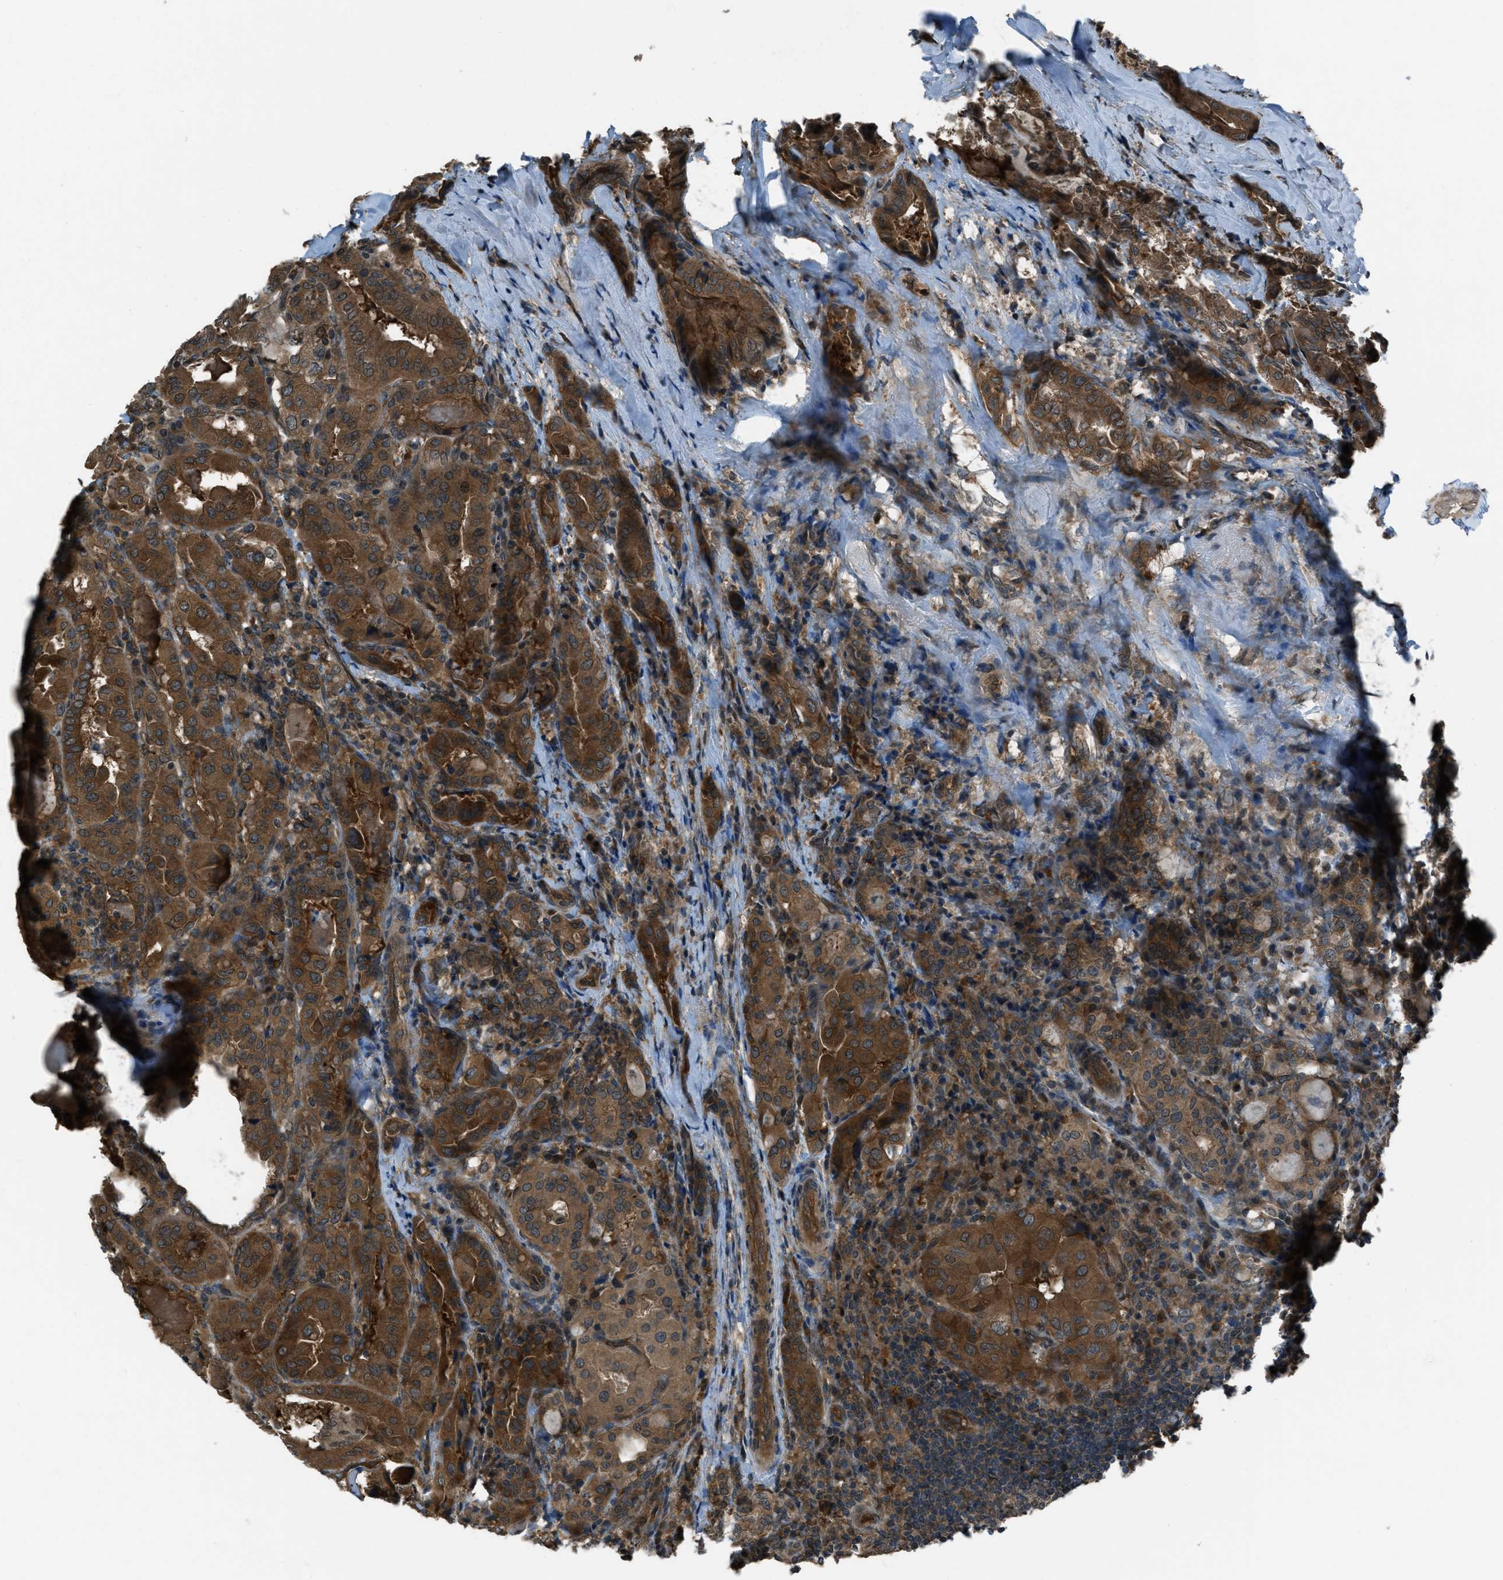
{"staining": {"intensity": "strong", "quantity": "25%-75%", "location": "cytoplasmic/membranous"}, "tissue": "thyroid cancer", "cell_type": "Tumor cells", "image_type": "cancer", "snomed": [{"axis": "morphology", "description": "Papillary adenocarcinoma, NOS"}, {"axis": "topography", "description": "Thyroid gland"}], "caption": "A histopathology image of thyroid cancer (papillary adenocarcinoma) stained for a protein exhibits strong cytoplasmic/membranous brown staining in tumor cells.", "gene": "ASAP2", "patient": {"sex": "female", "age": 42}}